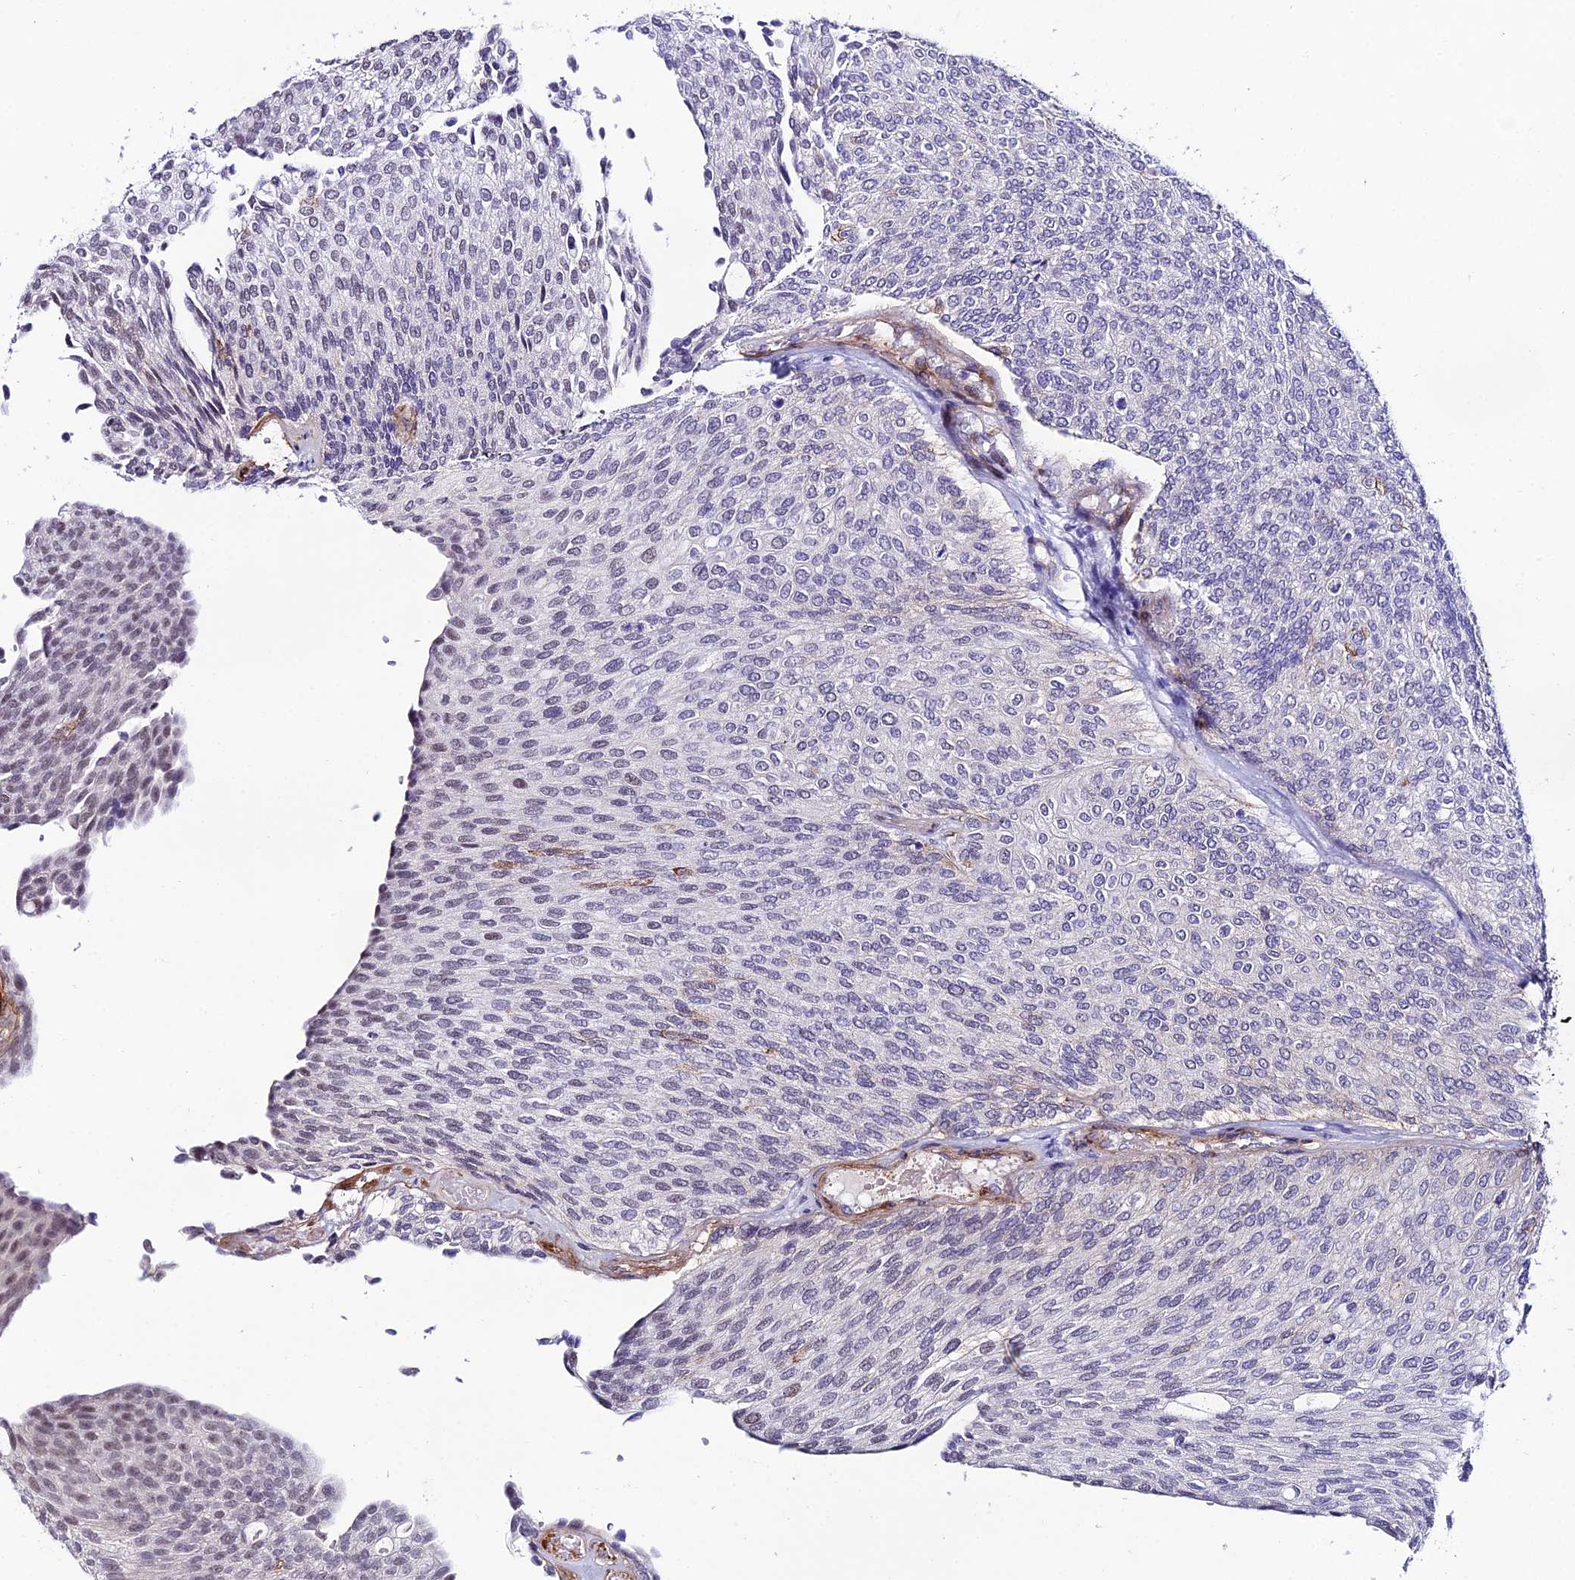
{"staining": {"intensity": "weak", "quantity": "<25%", "location": "nuclear"}, "tissue": "urothelial cancer", "cell_type": "Tumor cells", "image_type": "cancer", "snomed": [{"axis": "morphology", "description": "Urothelial carcinoma, Low grade"}, {"axis": "topography", "description": "Urinary bladder"}], "caption": "The IHC micrograph has no significant staining in tumor cells of urothelial carcinoma (low-grade) tissue.", "gene": "SYT15", "patient": {"sex": "female", "age": 79}}